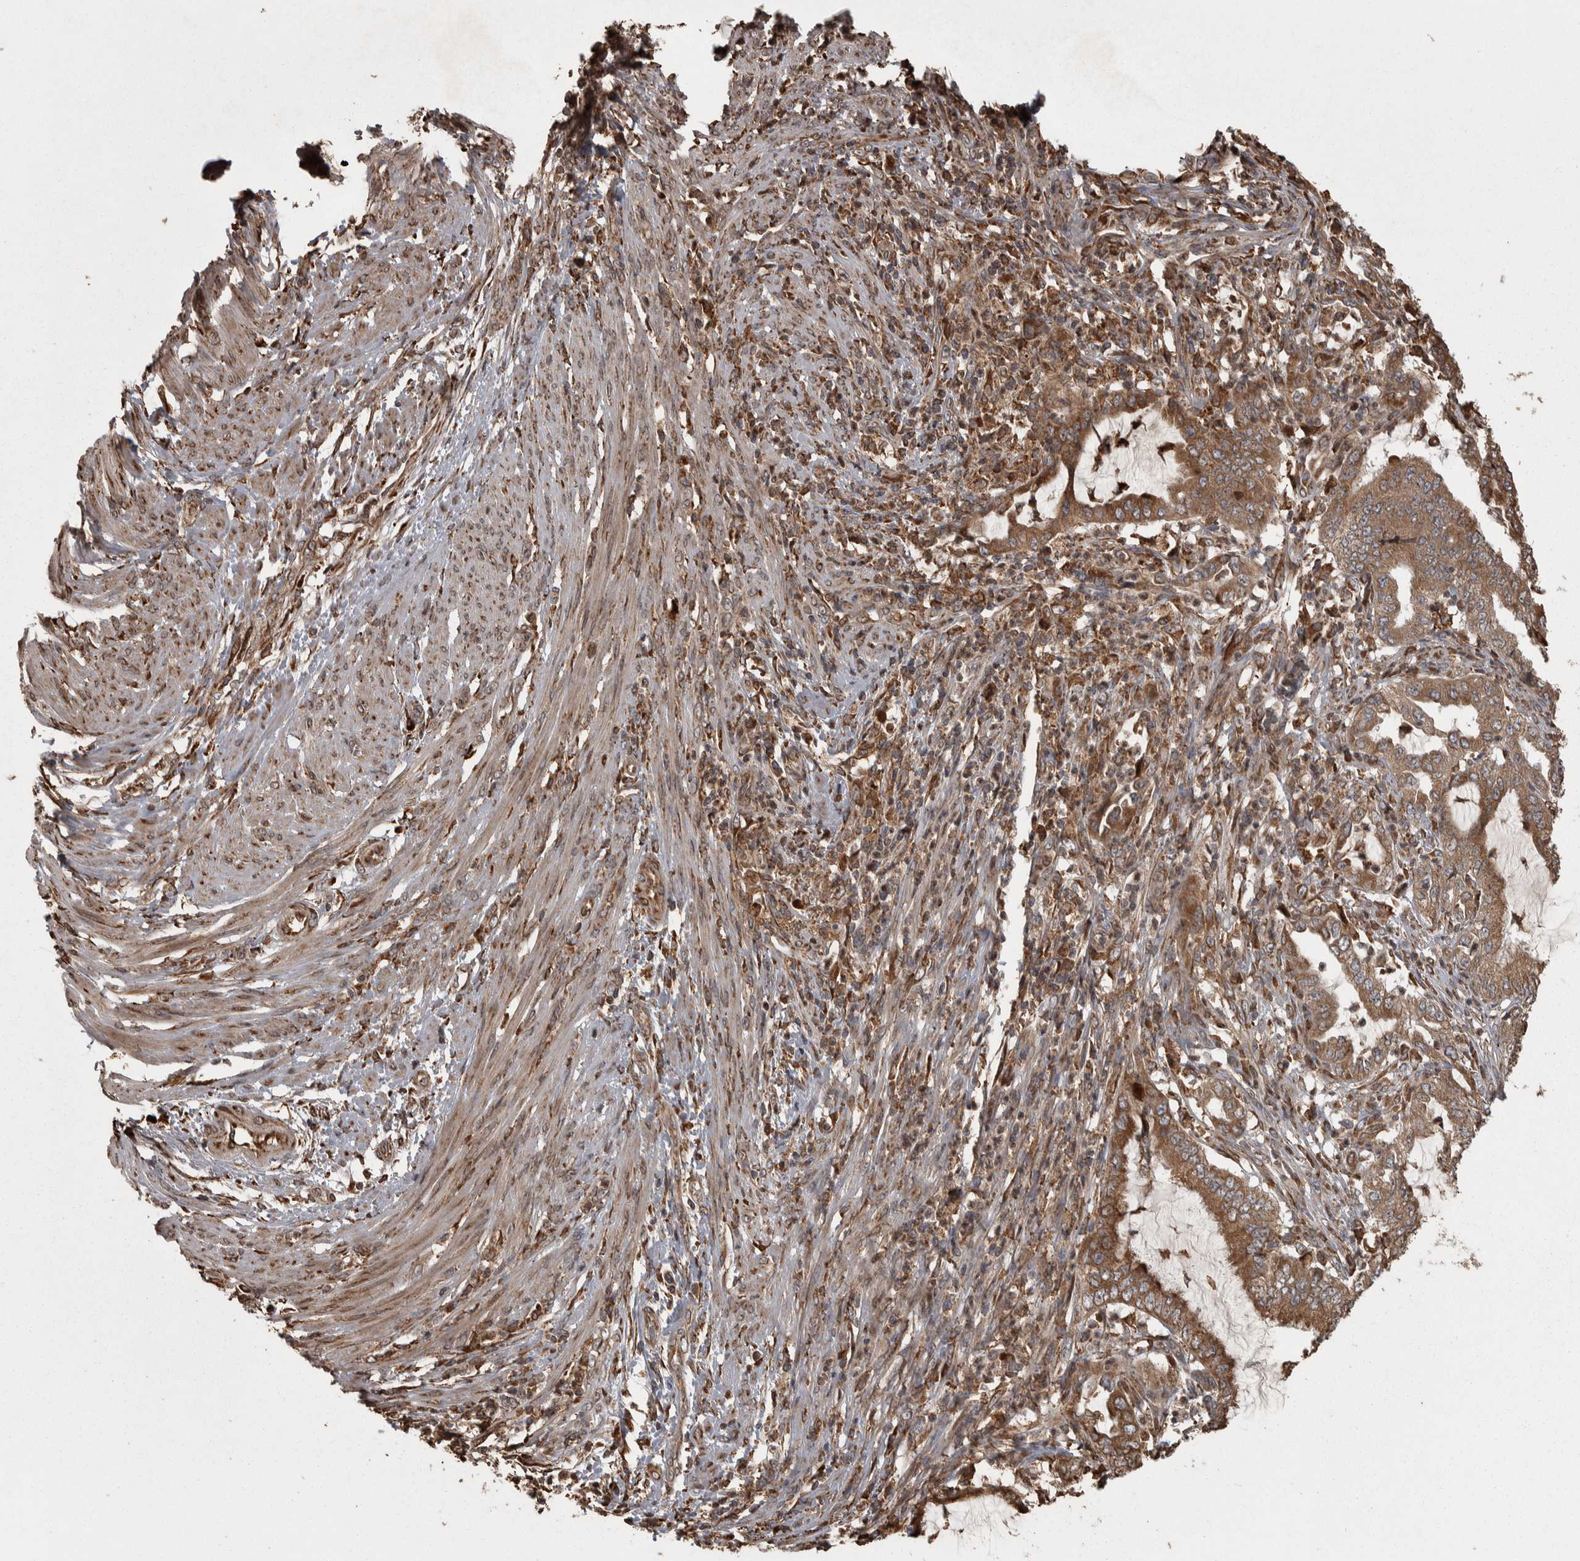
{"staining": {"intensity": "moderate", "quantity": ">75%", "location": "cytoplasmic/membranous"}, "tissue": "endometrial cancer", "cell_type": "Tumor cells", "image_type": "cancer", "snomed": [{"axis": "morphology", "description": "Adenocarcinoma, NOS"}, {"axis": "topography", "description": "Endometrium"}], "caption": "Endometrial cancer stained with immunohistochemistry displays moderate cytoplasmic/membranous expression in about >75% of tumor cells.", "gene": "AGBL3", "patient": {"sex": "female", "age": 51}}